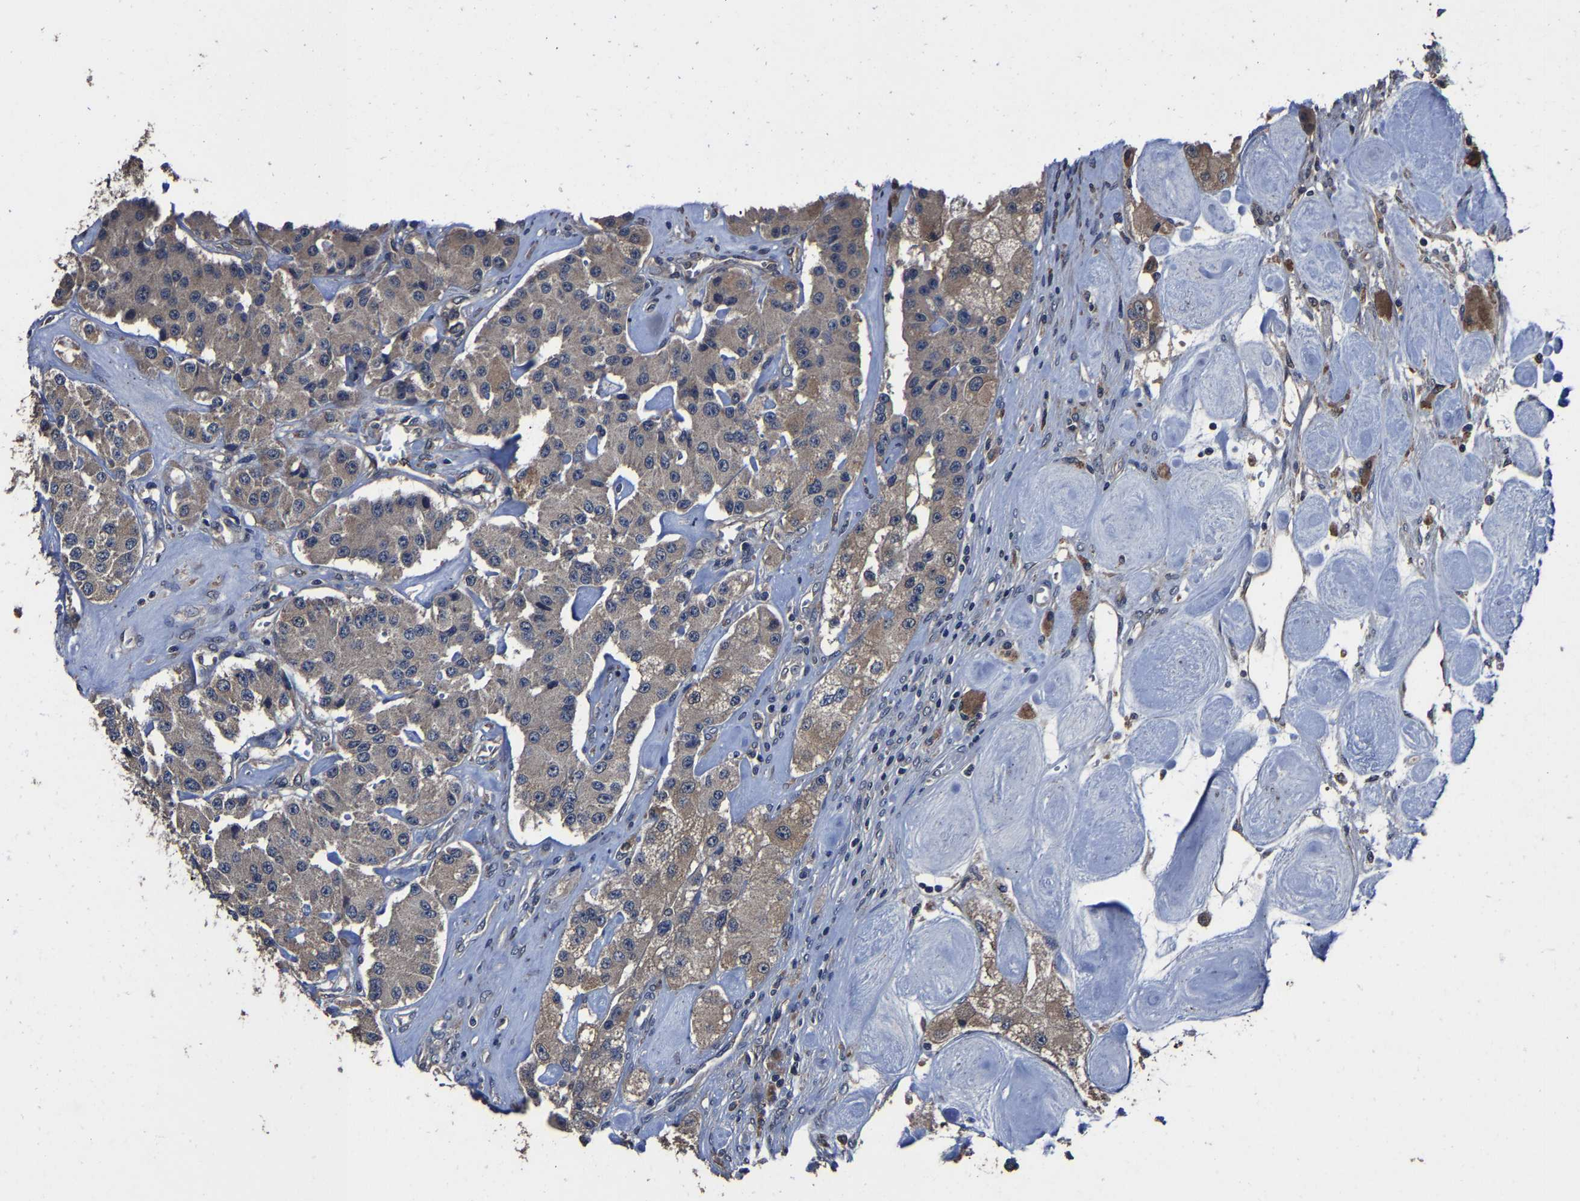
{"staining": {"intensity": "weak", "quantity": ">75%", "location": "cytoplasmic/membranous"}, "tissue": "carcinoid", "cell_type": "Tumor cells", "image_type": "cancer", "snomed": [{"axis": "morphology", "description": "Carcinoid, malignant, NOS"}, {"axis": "topography", "description": "Pancreas"}], "caption": "Carcinoid stained for a protein (brown) reveals weak cytoplasmic/membranous positive staining in approximately >75% of tumor cells.", "gene": "EBAG9", "patient": {"sex": "male", "age": 41}}